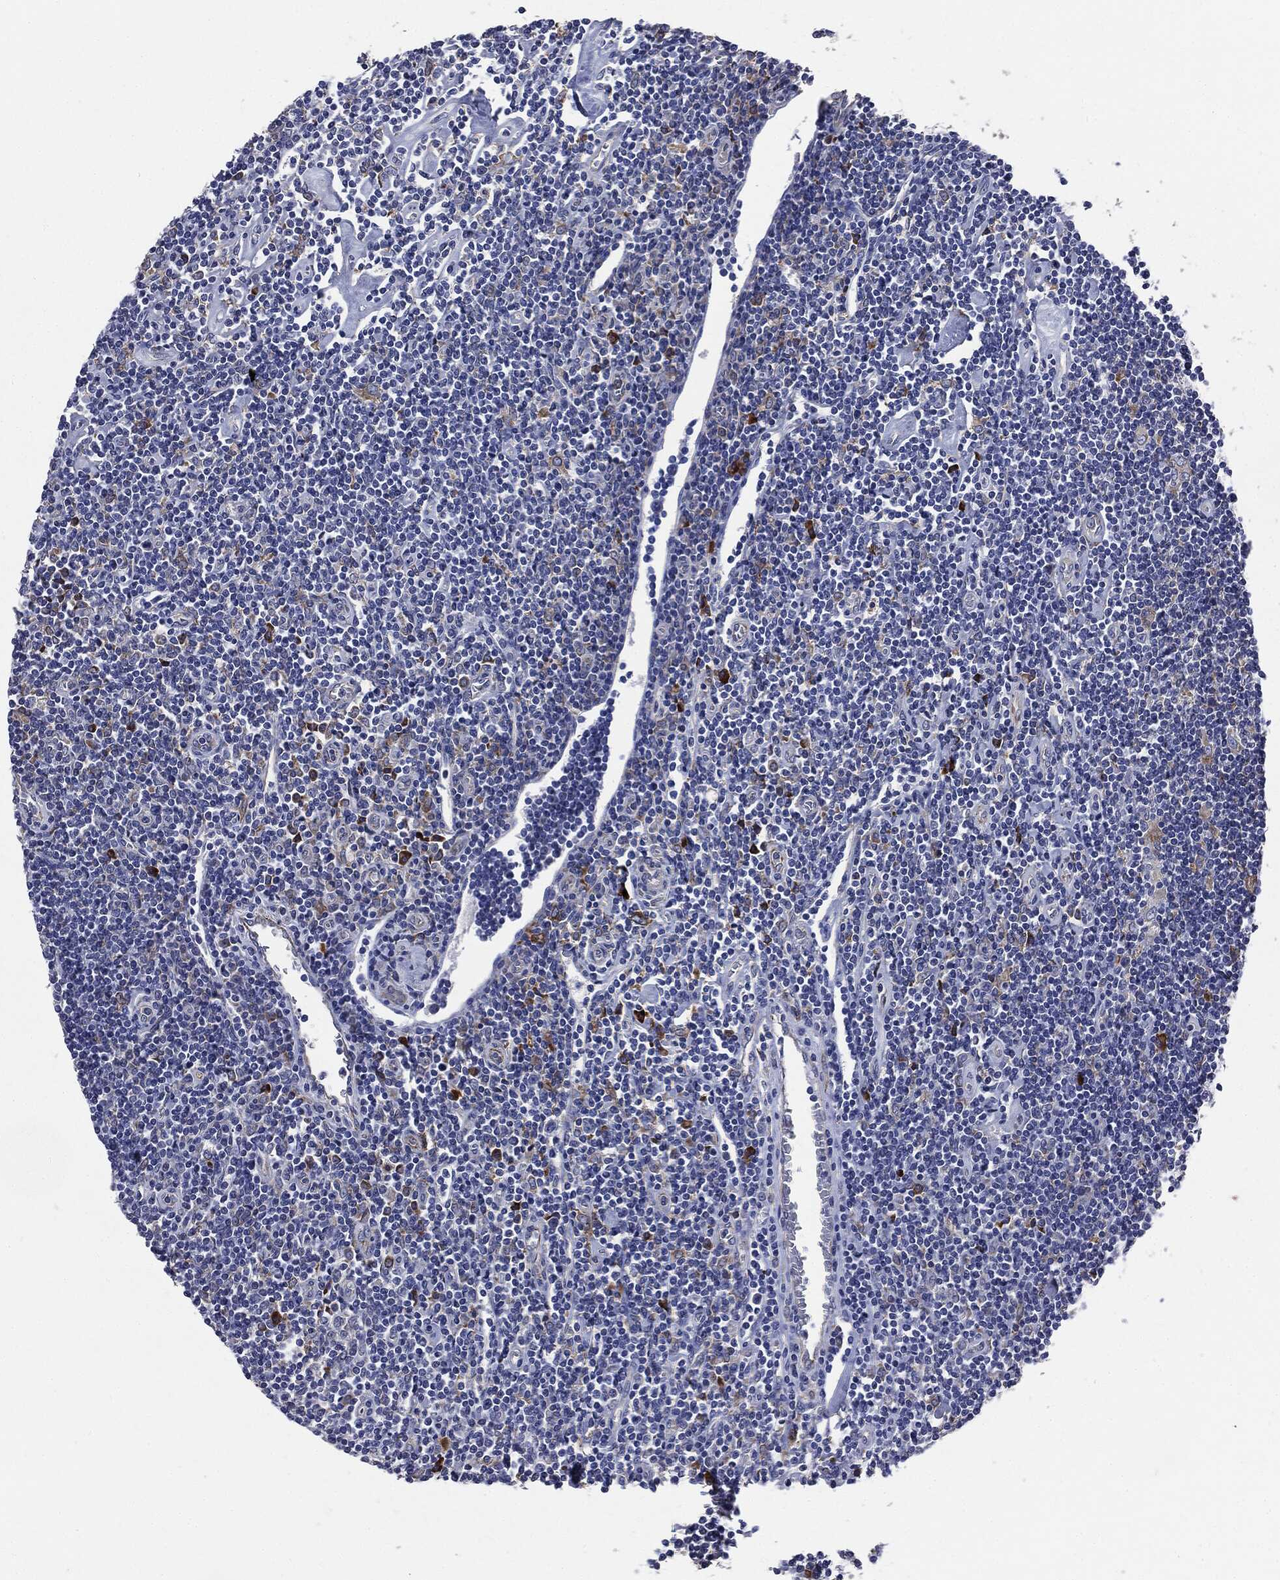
{"staining": {"intensity": "negative", "quantity": "none", "location": "none"}, "tissue": "lymphoma", "cell_type": "Tumor cells", "image_type": "cancer", "snomed": [{"axis": "morphology", "description": "Hodgkin's disease, NOS"}, {"axis": "topography", "description": "Lymph node"}], "caption": "High power microscopy photomicrograph of an immunohistochemistry image of Hodgkin's disease, revealing no significant positivity in tumor cells. (DAB IHC with hematoxylin counter stain).", "gene": "PTGS2", "patient": {"sex": "male", "age": 40}}